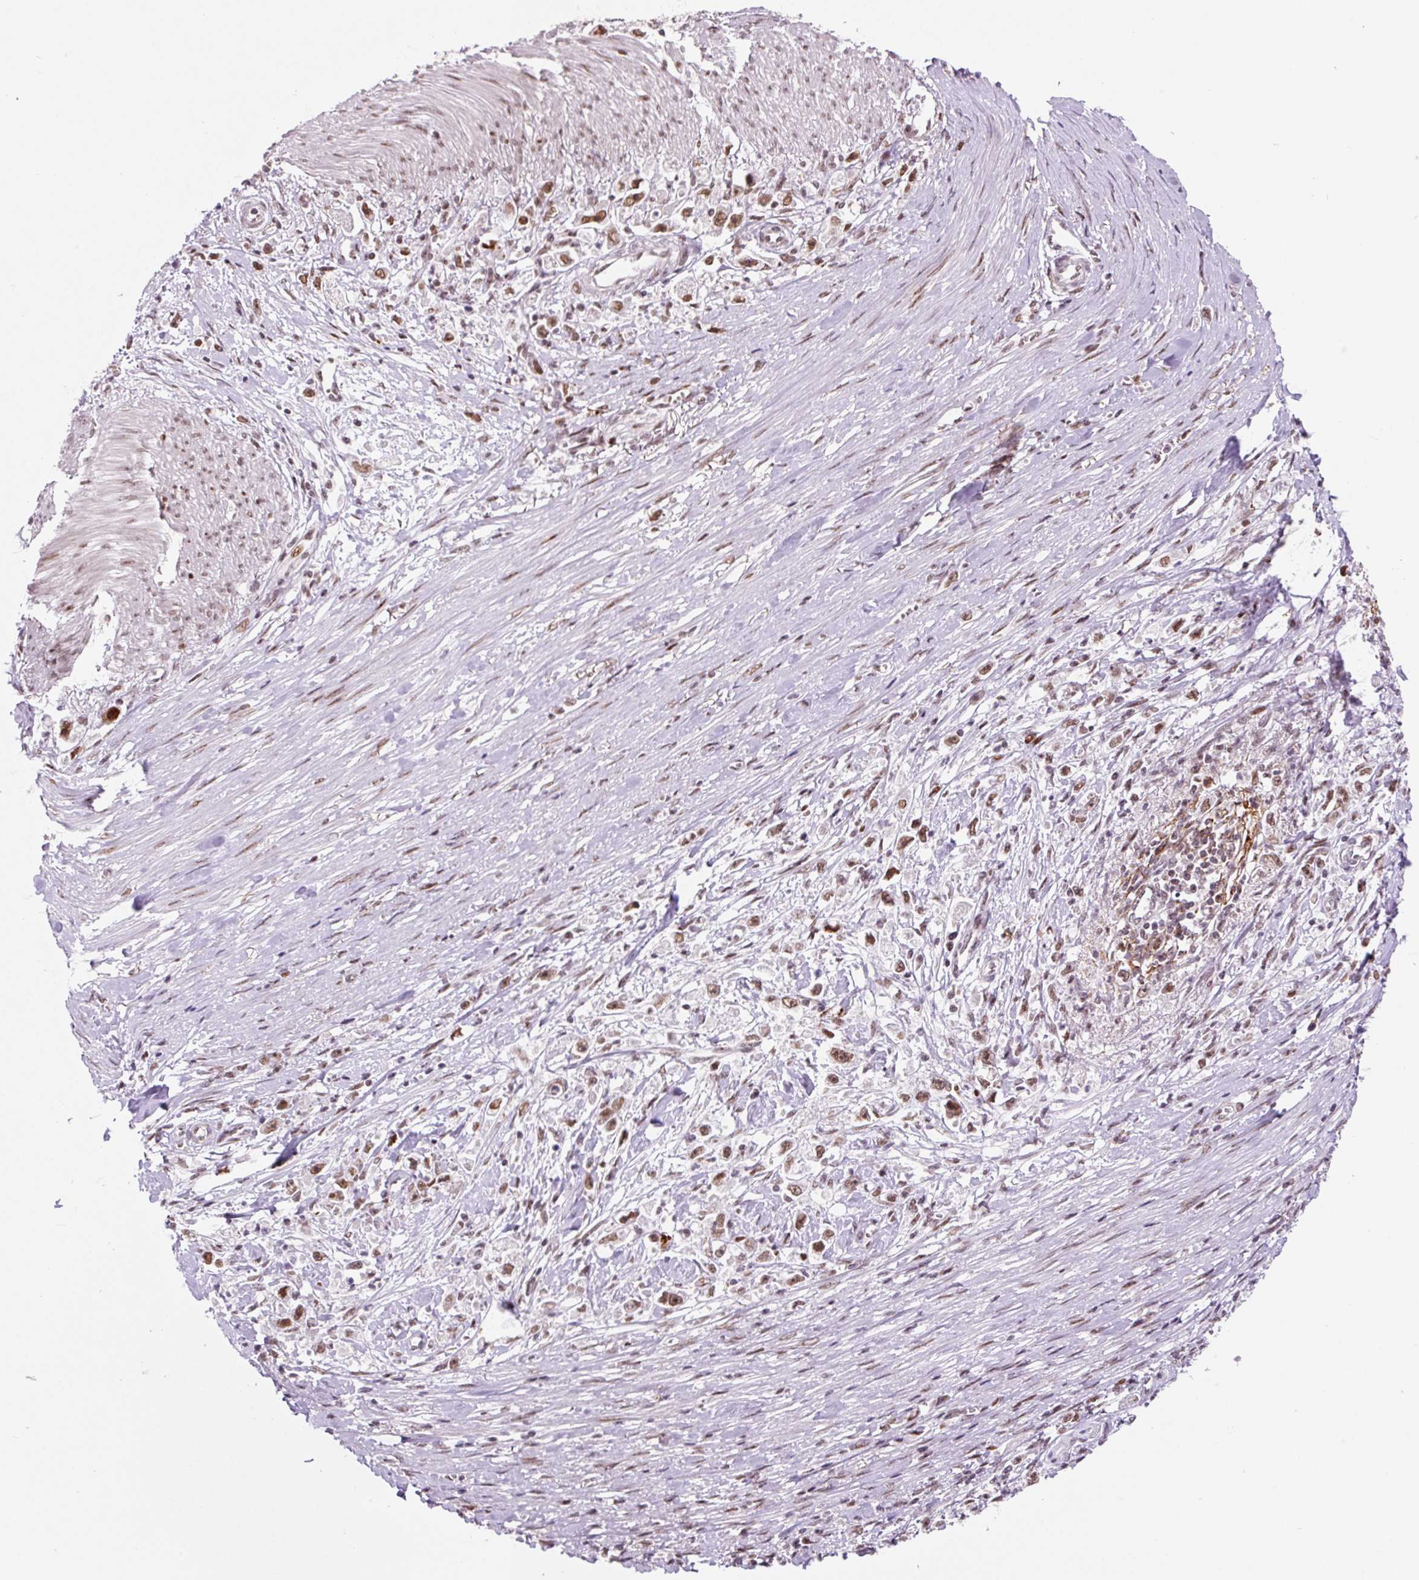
{"staining": {"intensity": "moderate", "quantity": ">75%", "location": "nuclear"}, "tissue": "stomach cancer", "cell_type": "Tumor cells", "image_type": "cancer", "snomed": [{"axis": "morphology", "description": "Adenocarcinoma, NOS"}, {"axis": "topography", "description": "Stomach"}], "caption": "Moderate nuclear positivity for a protein is present in about >75% of tumor cells of stomach adenocarcinoma using immunohistochemistry.", "gene": "CCNL2", "patient": {"sex": "female", "age": 59}}